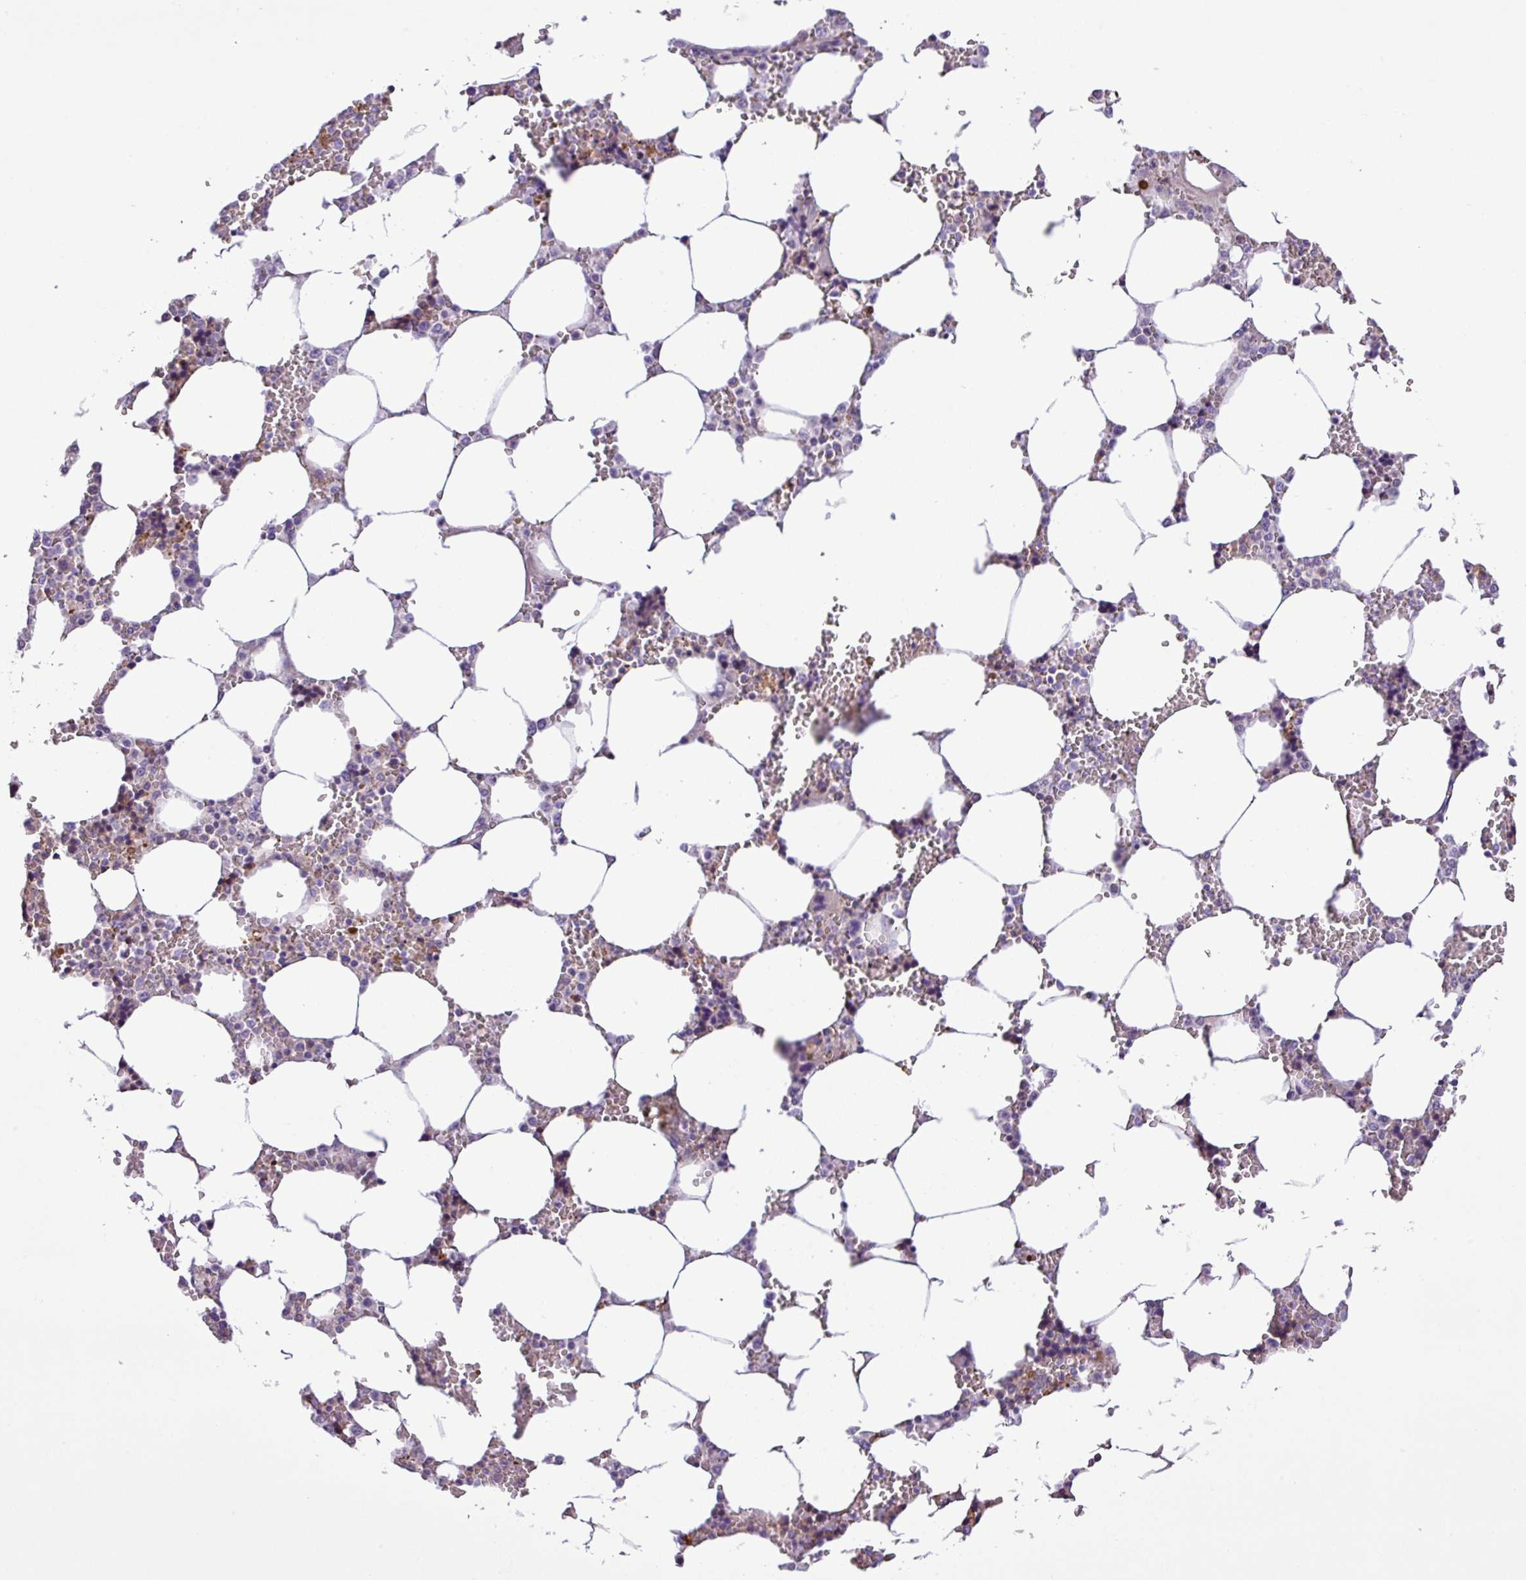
{"staining": {"intensity": "moderate", "quantity": "<25%", "location": "cytoplasmic/membranous"}, "tissue": "bone marrow", "cell_type": "Hematopoietic cells", "image_type": "normal", "snomed": [{"axis": "morphology", "description": "Normal tissue, NOS"}, {"axis": "topography", "description": "Bone marrow"}], "caption": "Benign bone marrow was stained to show a protein in brown. There is low levels of moderate cytoplasmic/membranous staining in approximately <25% of hematopoietic cells. (DAB = brown stain, brightfield microscopy at high magnification).", "gene": "C11orf91", "patient": {"sex": "male", "age": 64}}